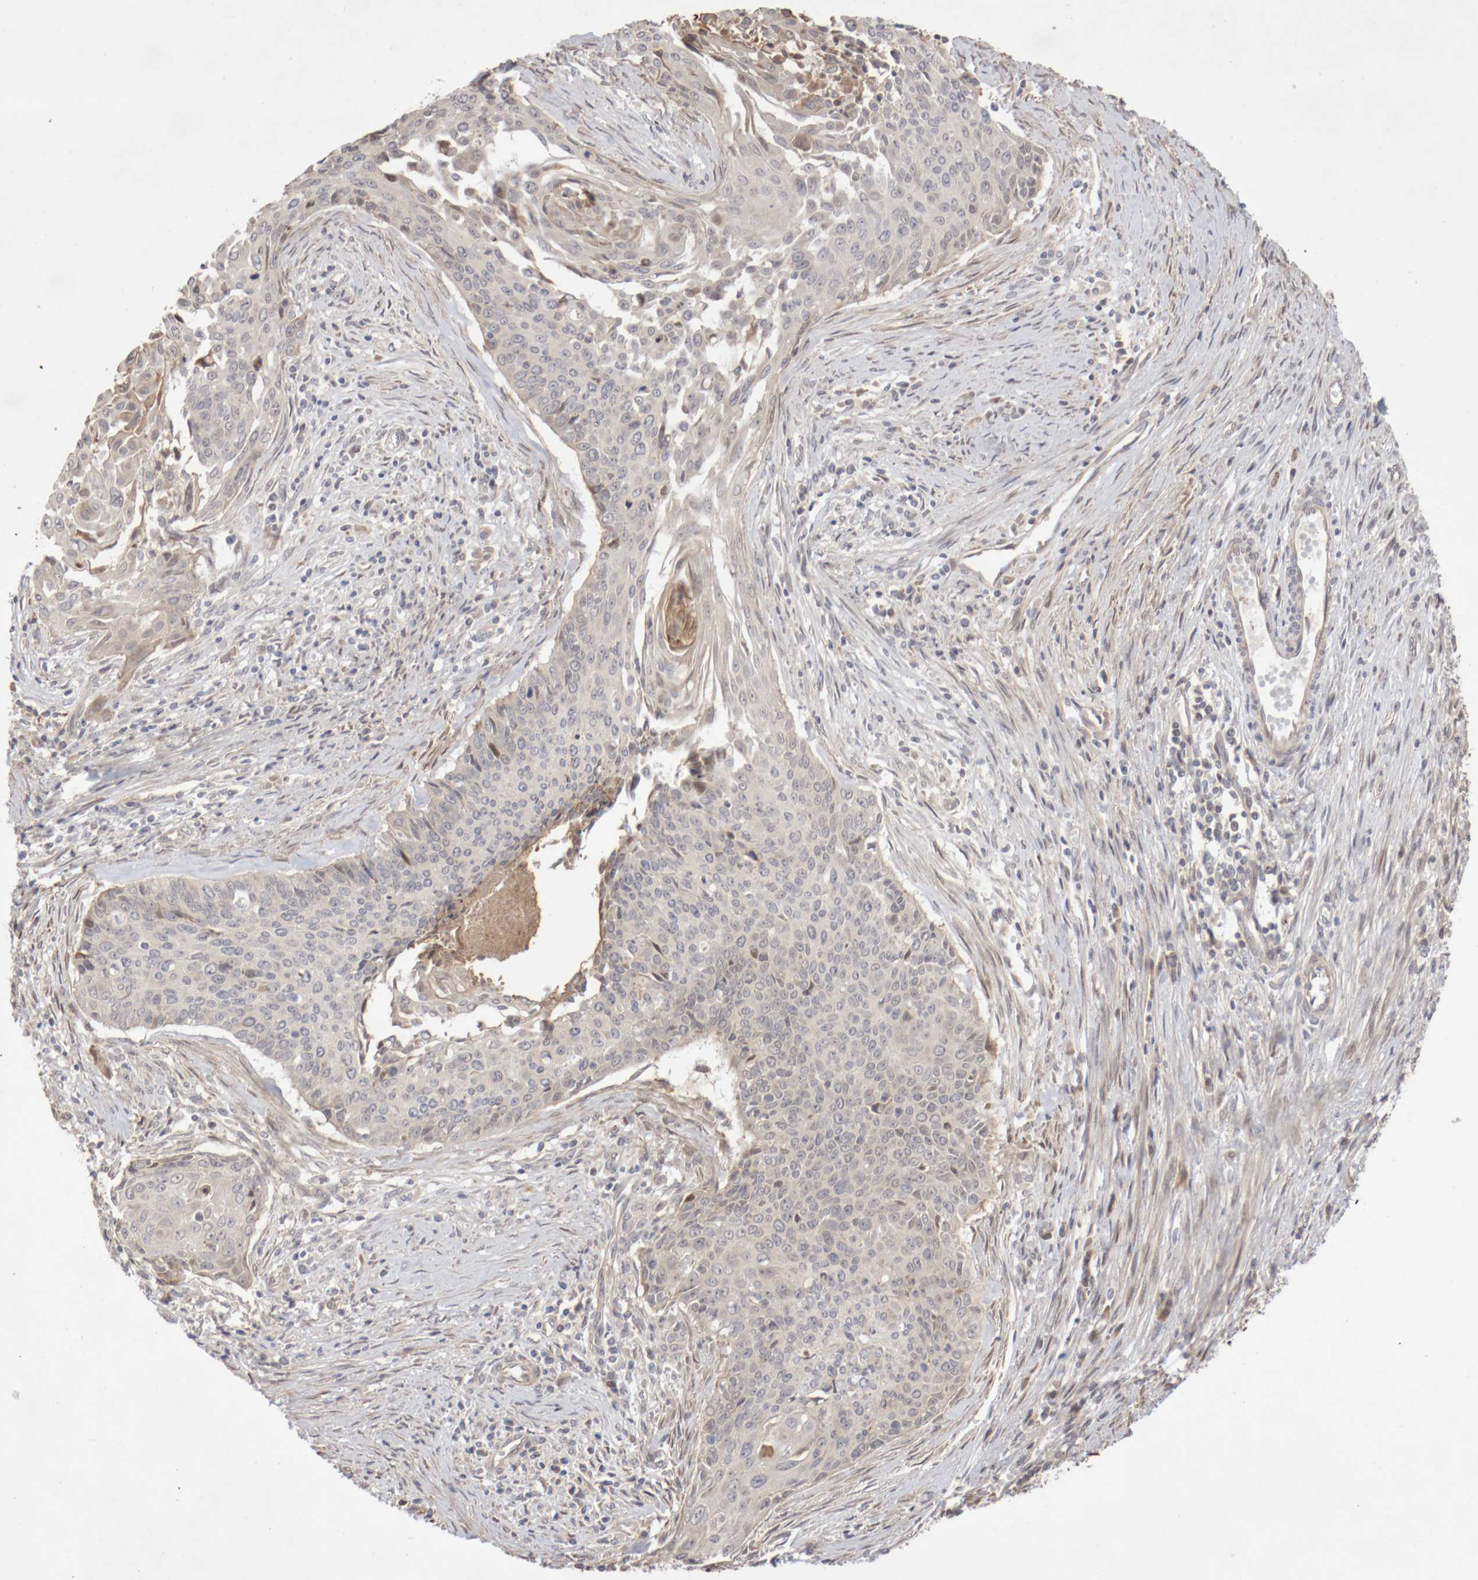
{"staining": {"intensity": "negative", "quantity": "none", "location": "none"}, "tissue": "cervical cancer", "cell_type": "Tumor cells", "image_type": "cancer", "snomed": [{"axis": "morphology", "description": "Squamous cell carcinoma, NOS"}, {"axis": "topography", "description": "Cervix"}], "caption": "Histopathology image shows no protein expression in tumor cells of squamous cell carcinoma (cervical) tissue.", "gene": "DPH7", "patient": {"sex": "female", "age": 55}}